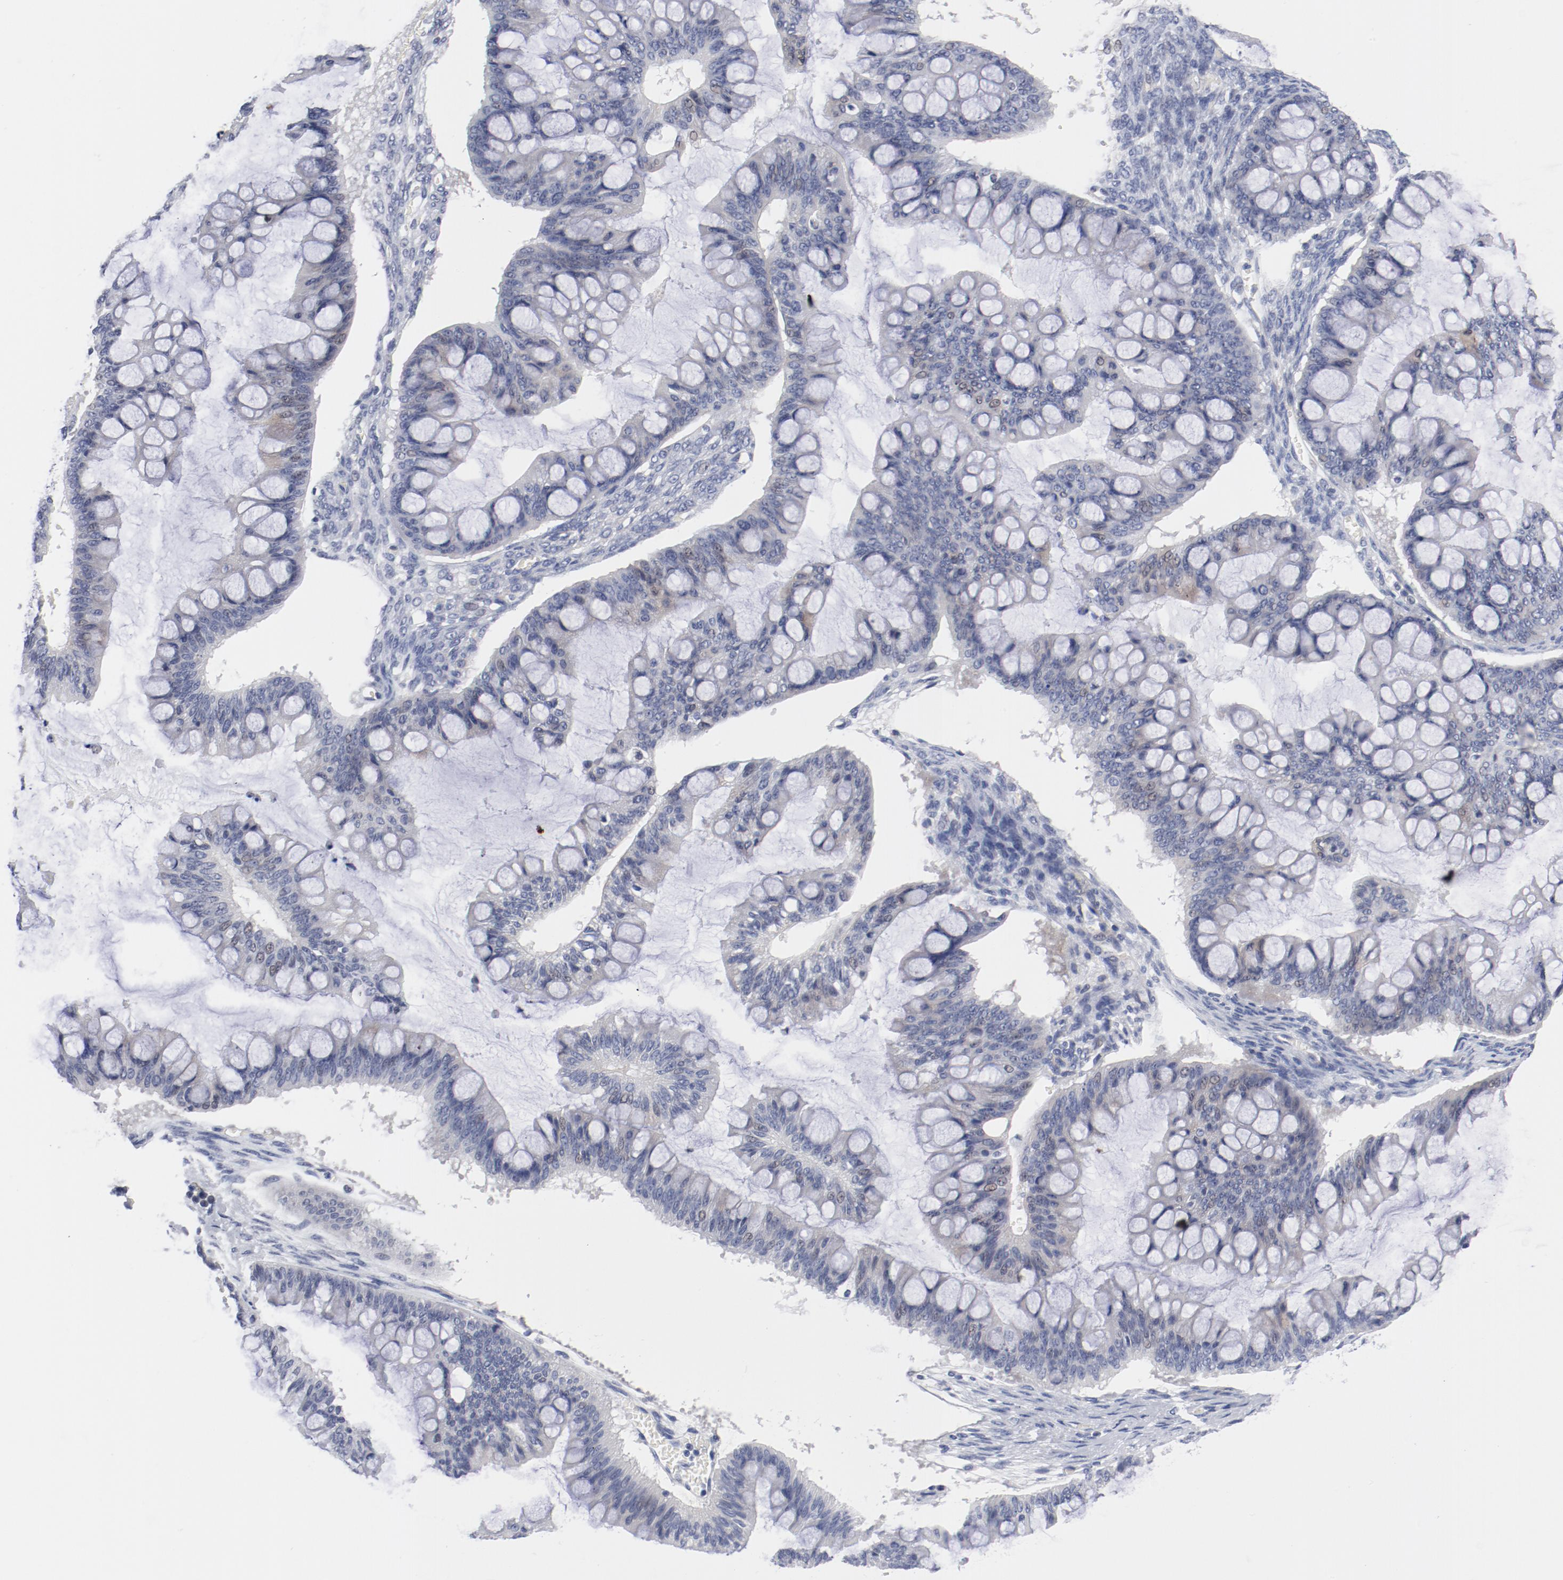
{"staining": {"intensity": "negative", "quantity": "none", "location": "none"}, "tissue": "ovarian cancer", "cell_type": "Tumor cells", "image_type": "cancer", "snomed": [{"axis": "morphology", "description": "Cystadenocarcinoma, mucinous, NOS"}, {"axis": "topography", "description": "Ovary"}], "caption": "Ovarian mucinous cystadenocarcinoma stained for a protein using immunohistochemistry (IHC) shows no staining tumor cells.", "gene": "KCNK13", "patient": {"sex": "female", "age": 73}}